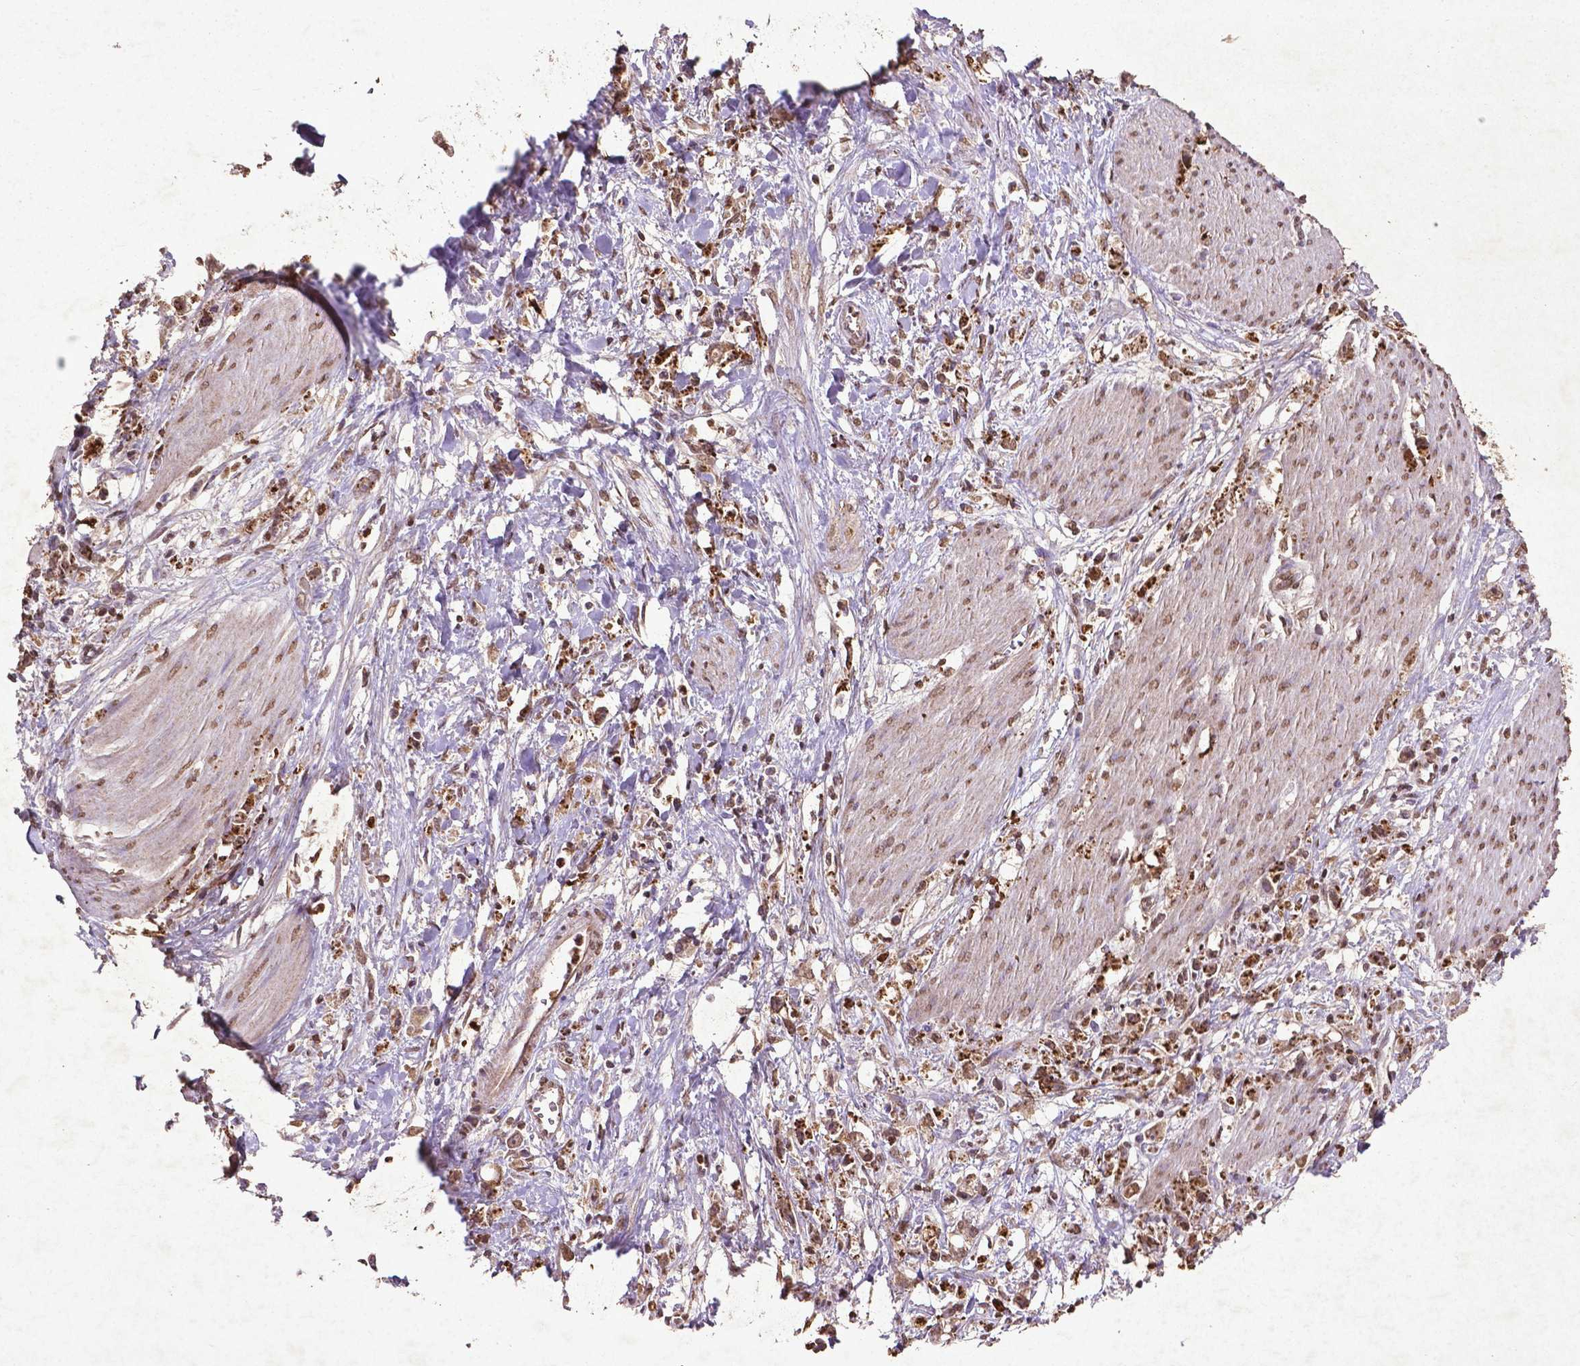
{"staining": {"intensity": "moderate", "quantity": ">75%", "location": "cytoplasmic/membranous"}, "tissue": "stomach cancer", "cell_type": "Tumor cells", "image_type": "cancer", "snomed": [{"axis": "morphology", "description": "Adenocarcinoma, NOS"}, {"axis": "topography", "description": "Stomach"}], "caption": "Protein analysis of adenocarcinoma (stomach) tissue shows moderate cytoplasmic/membranous positivity in approximately >75% of tumor cells.", "gene": "MTOR", "patient": {"sex": "female", "age": 59}}